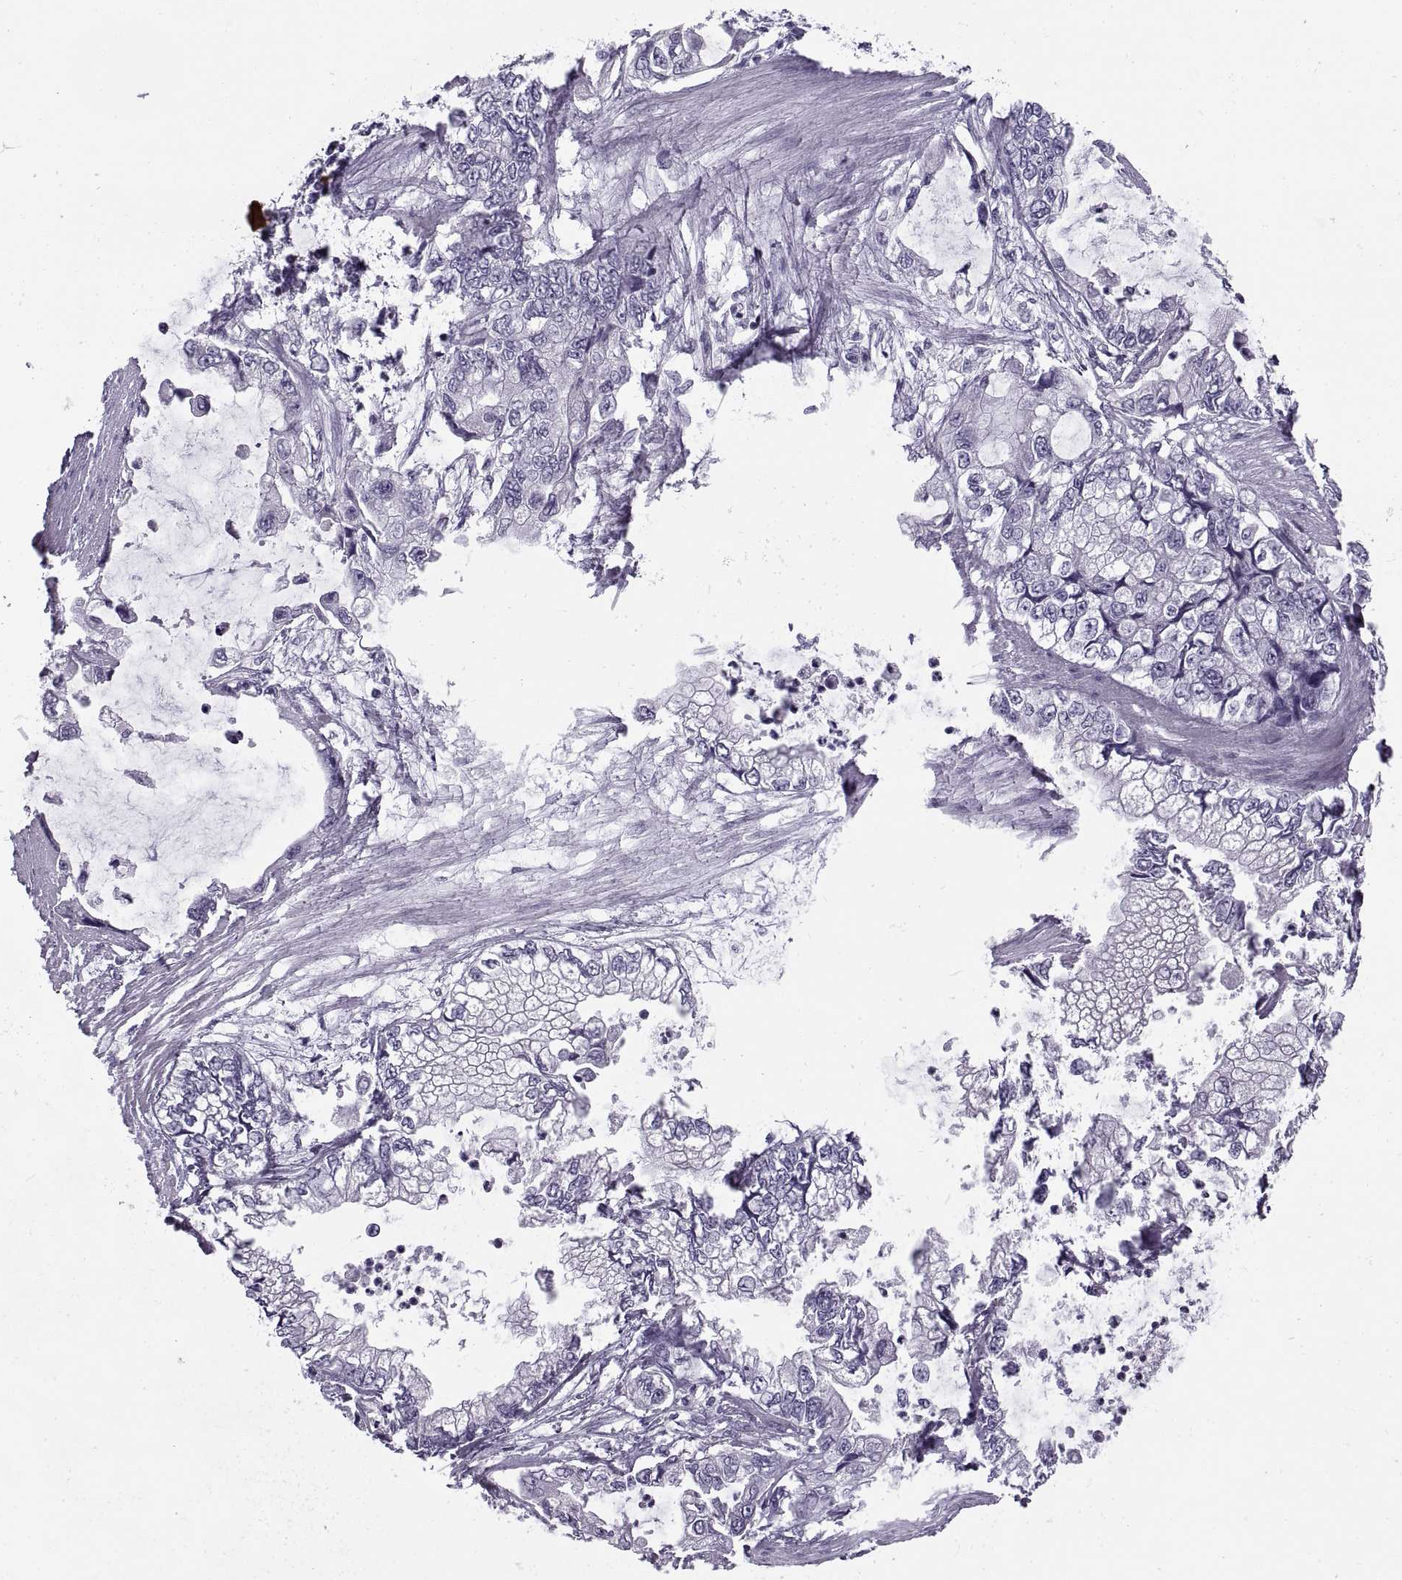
{"staining": {"intensity": "negative", "quantity": "none", "location": "none"}, "tissue": "stomach cancer", "cell_type": "Tumor cells", "image_type": "cancer", "snomed": [{"axis": "morphology", "description": "Adenocarcinoma, NOS"}, {"axis": "topography", "description": "Pancreas"}, {"axis": "topography", "description": "Stomach, upper"}, {"axis": "topography", "description": "Stomach"}], "caption": "A photomicrograph of stomach cancer stained for a protein exhibits no brown staining in tumor cells.", "gene": "RLBP1", "patient": {"sex": "male", "age": 77}}